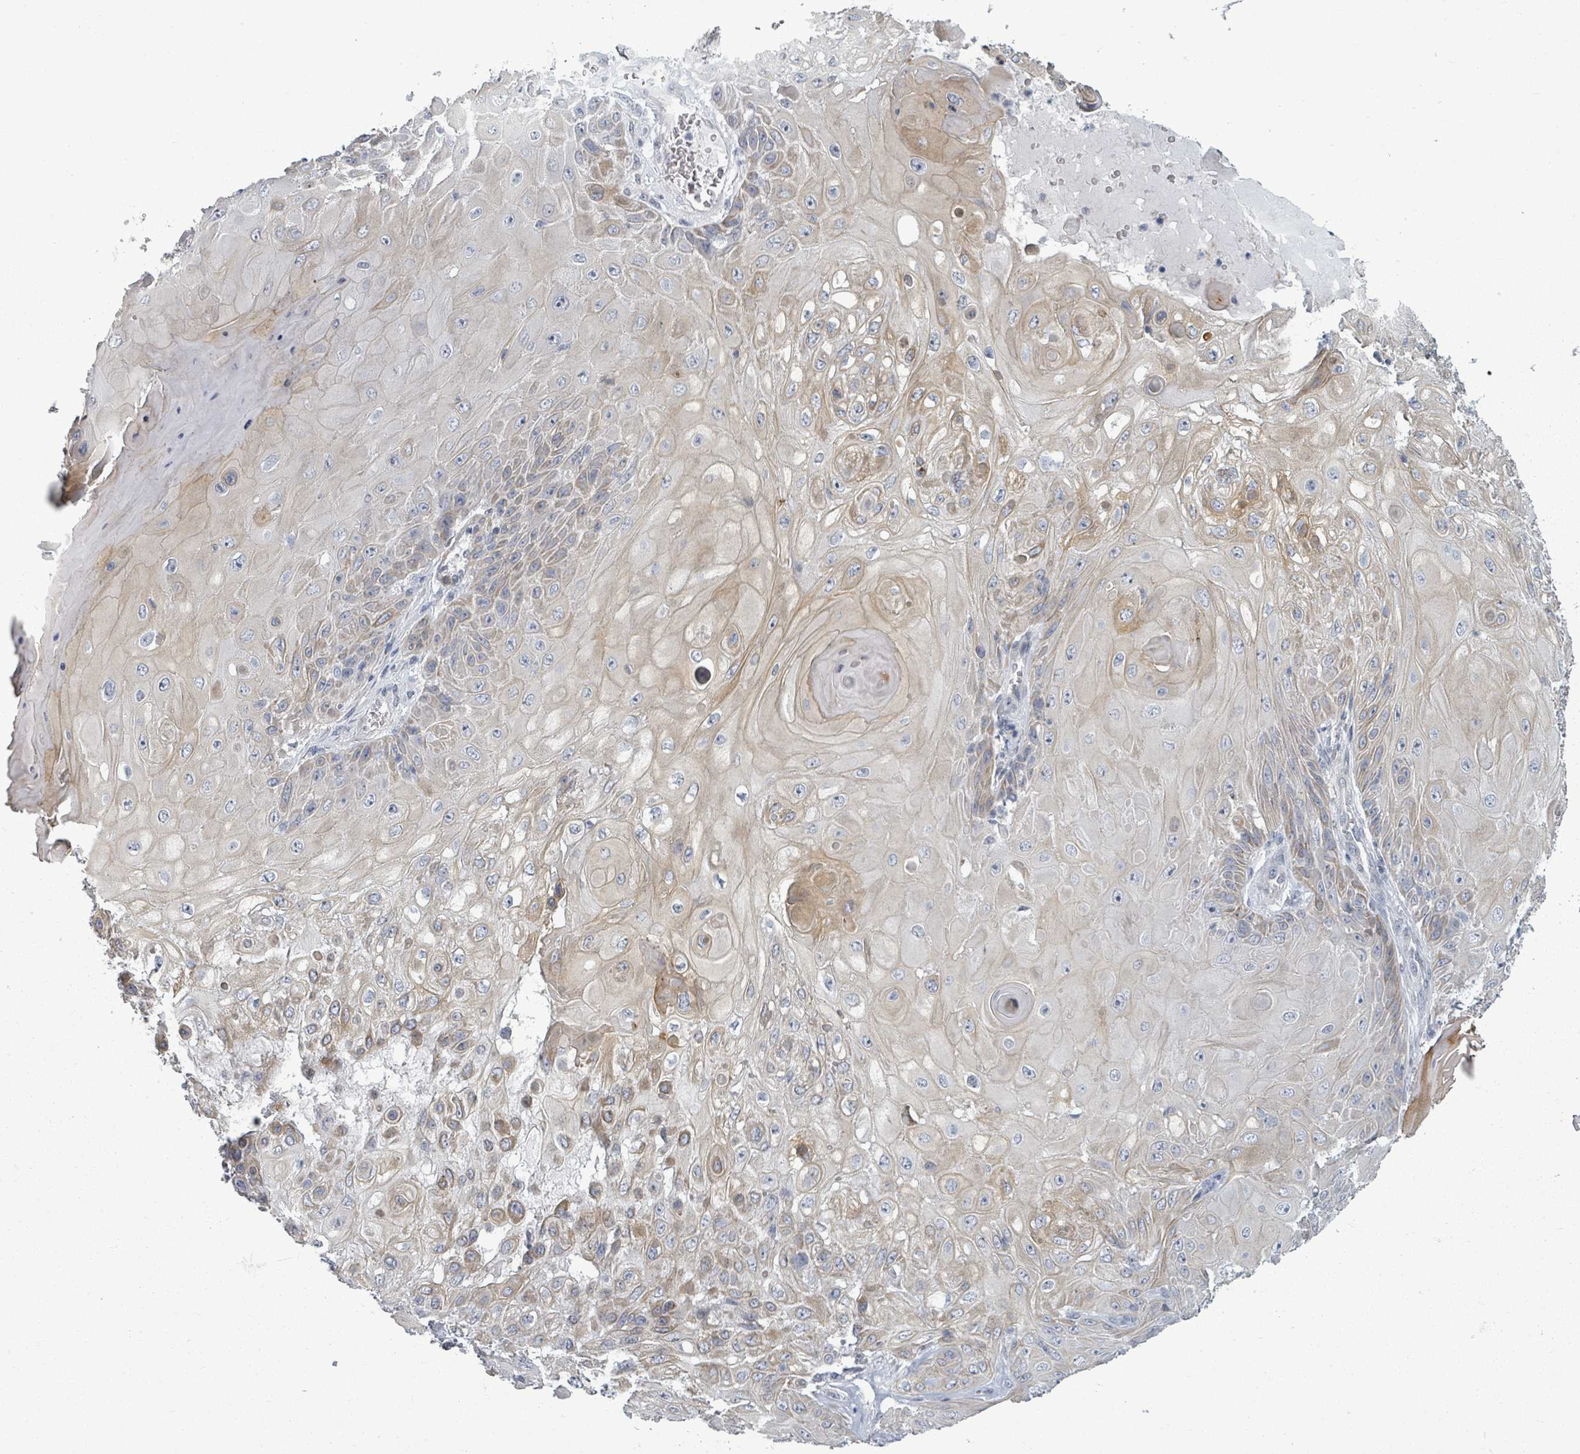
{"staining": {"intensity": "weak", "quantity": "25%-75%", "location": "cytoplasmic/membranous"}, "tissue": "skin cancer", "cell_type": "Tumor cells", "image_type": "cancer", "snomed": [{"axis": "morphology", "description": "Normal tissue, NOS"}, {"axis": "morphology", "description": "Squamous cell carcinoma, NOS"}, {"axis": "topography", "description": "Skin"}, {"axis": "topography", "description": "Cartilage tissue"}], "caption": "This is an image of immunohistochemistry (IHC) staining of squamous cell carcinoma (skin), which shows weak positivity in the cytoplasmic/membranous of tumor cells.", "gene": "PTPN20", "patient": {"sex": "female", "age": 79}}